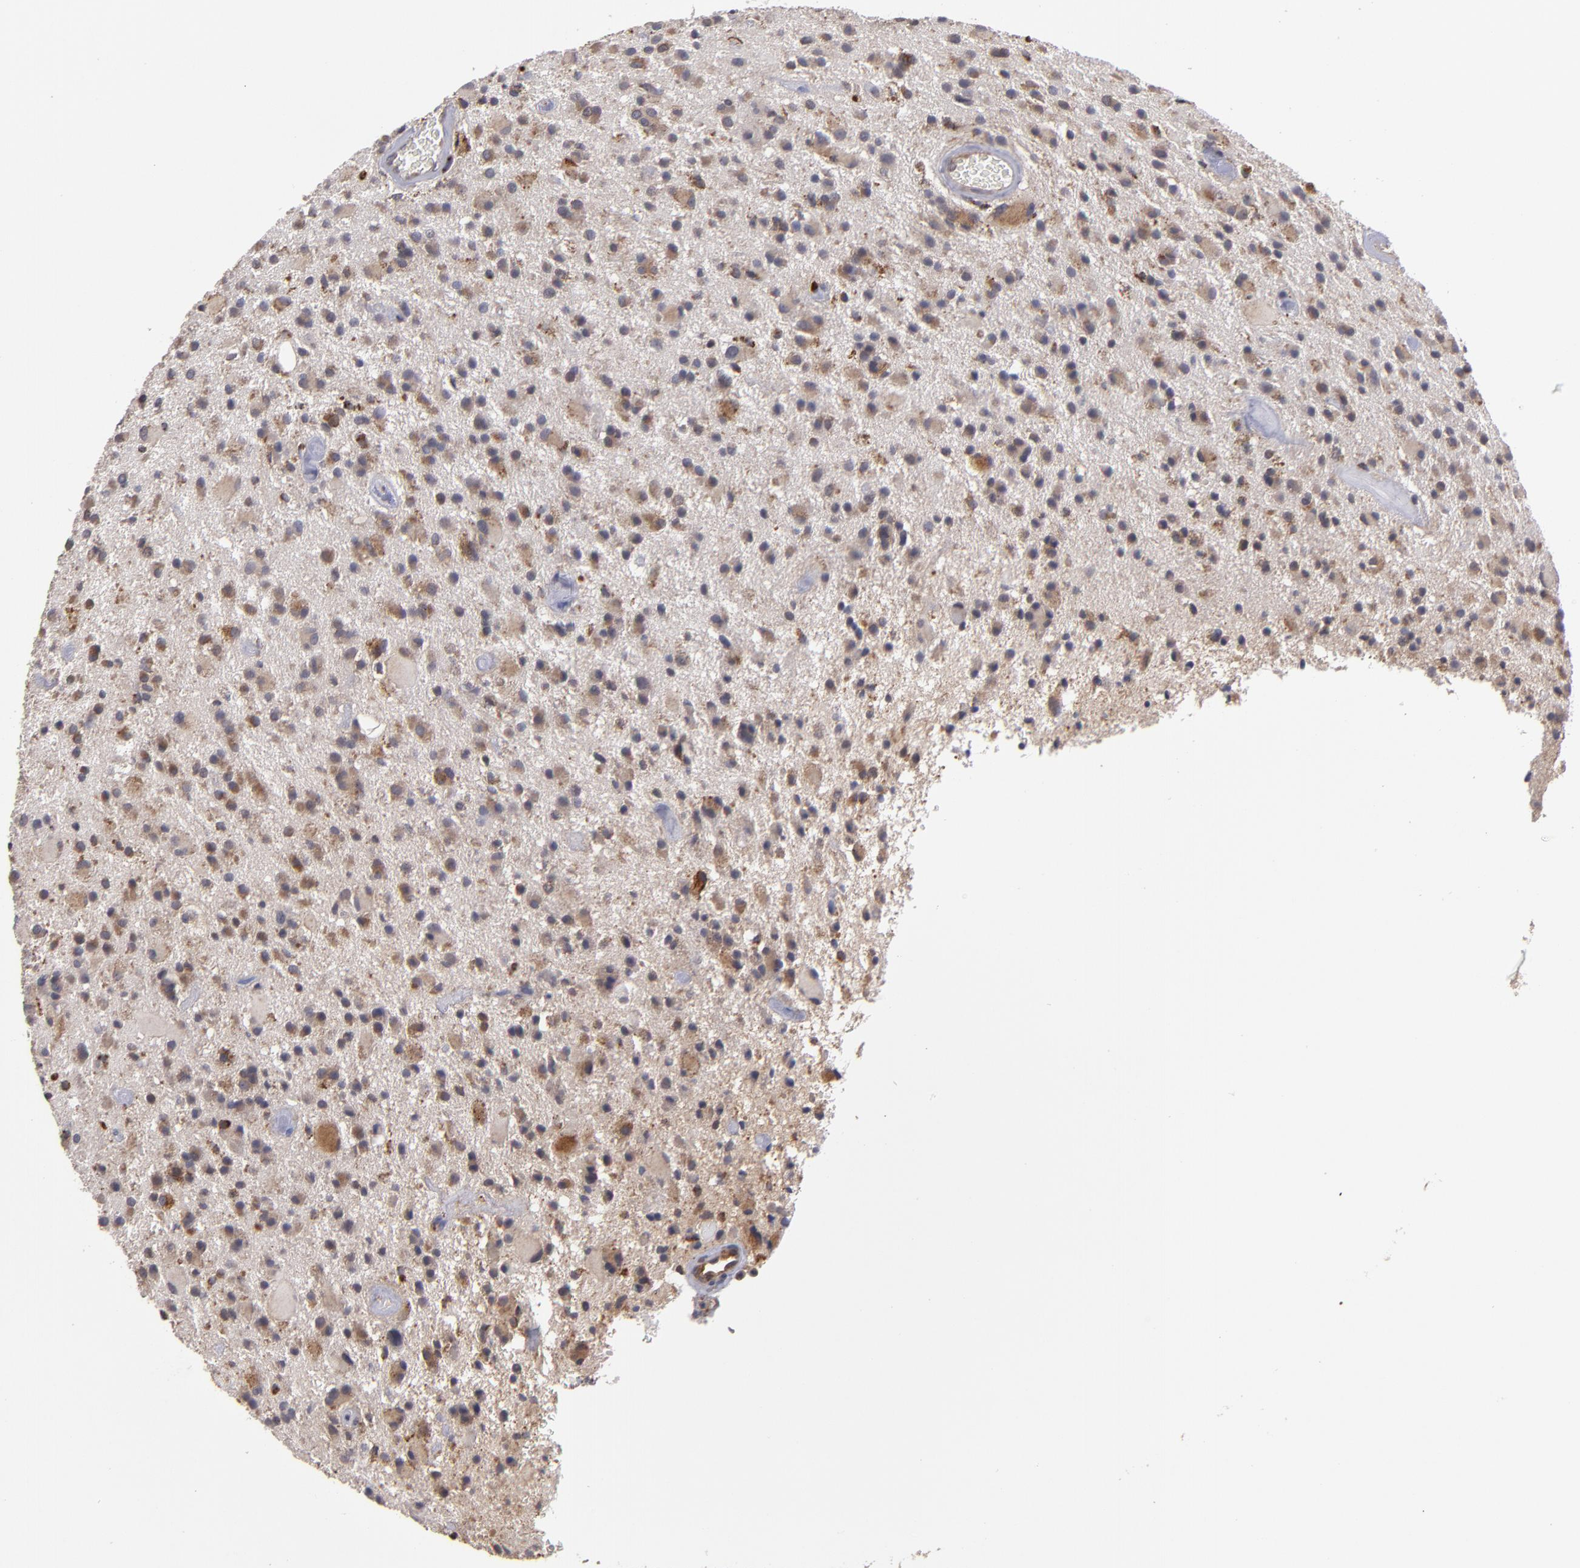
{"staining": {"intensity": "moderate", "quantity": ">75%", "location": "cytoplasmic/membranous"}, "tissue": "glioma", "cell_type": "Tumor cells", "image_type": "cancer", "snomed": [{"axis": "morphology", "description": "Glioma, malignant, Low grade"}, {"axis": "topography", "description": "Brain"}], "caption": "This photomicrograph displays malignant glioma (low-grade) stained with immunohistochemistry (IHC) to label a protein in brown. The cytoplasmic/membranous of tumor cells show moderate positivity for the protein. Nuclei are counter-stained blue.", "gene": "CTSO", "patient": {"sex": "male", "age": 58}}